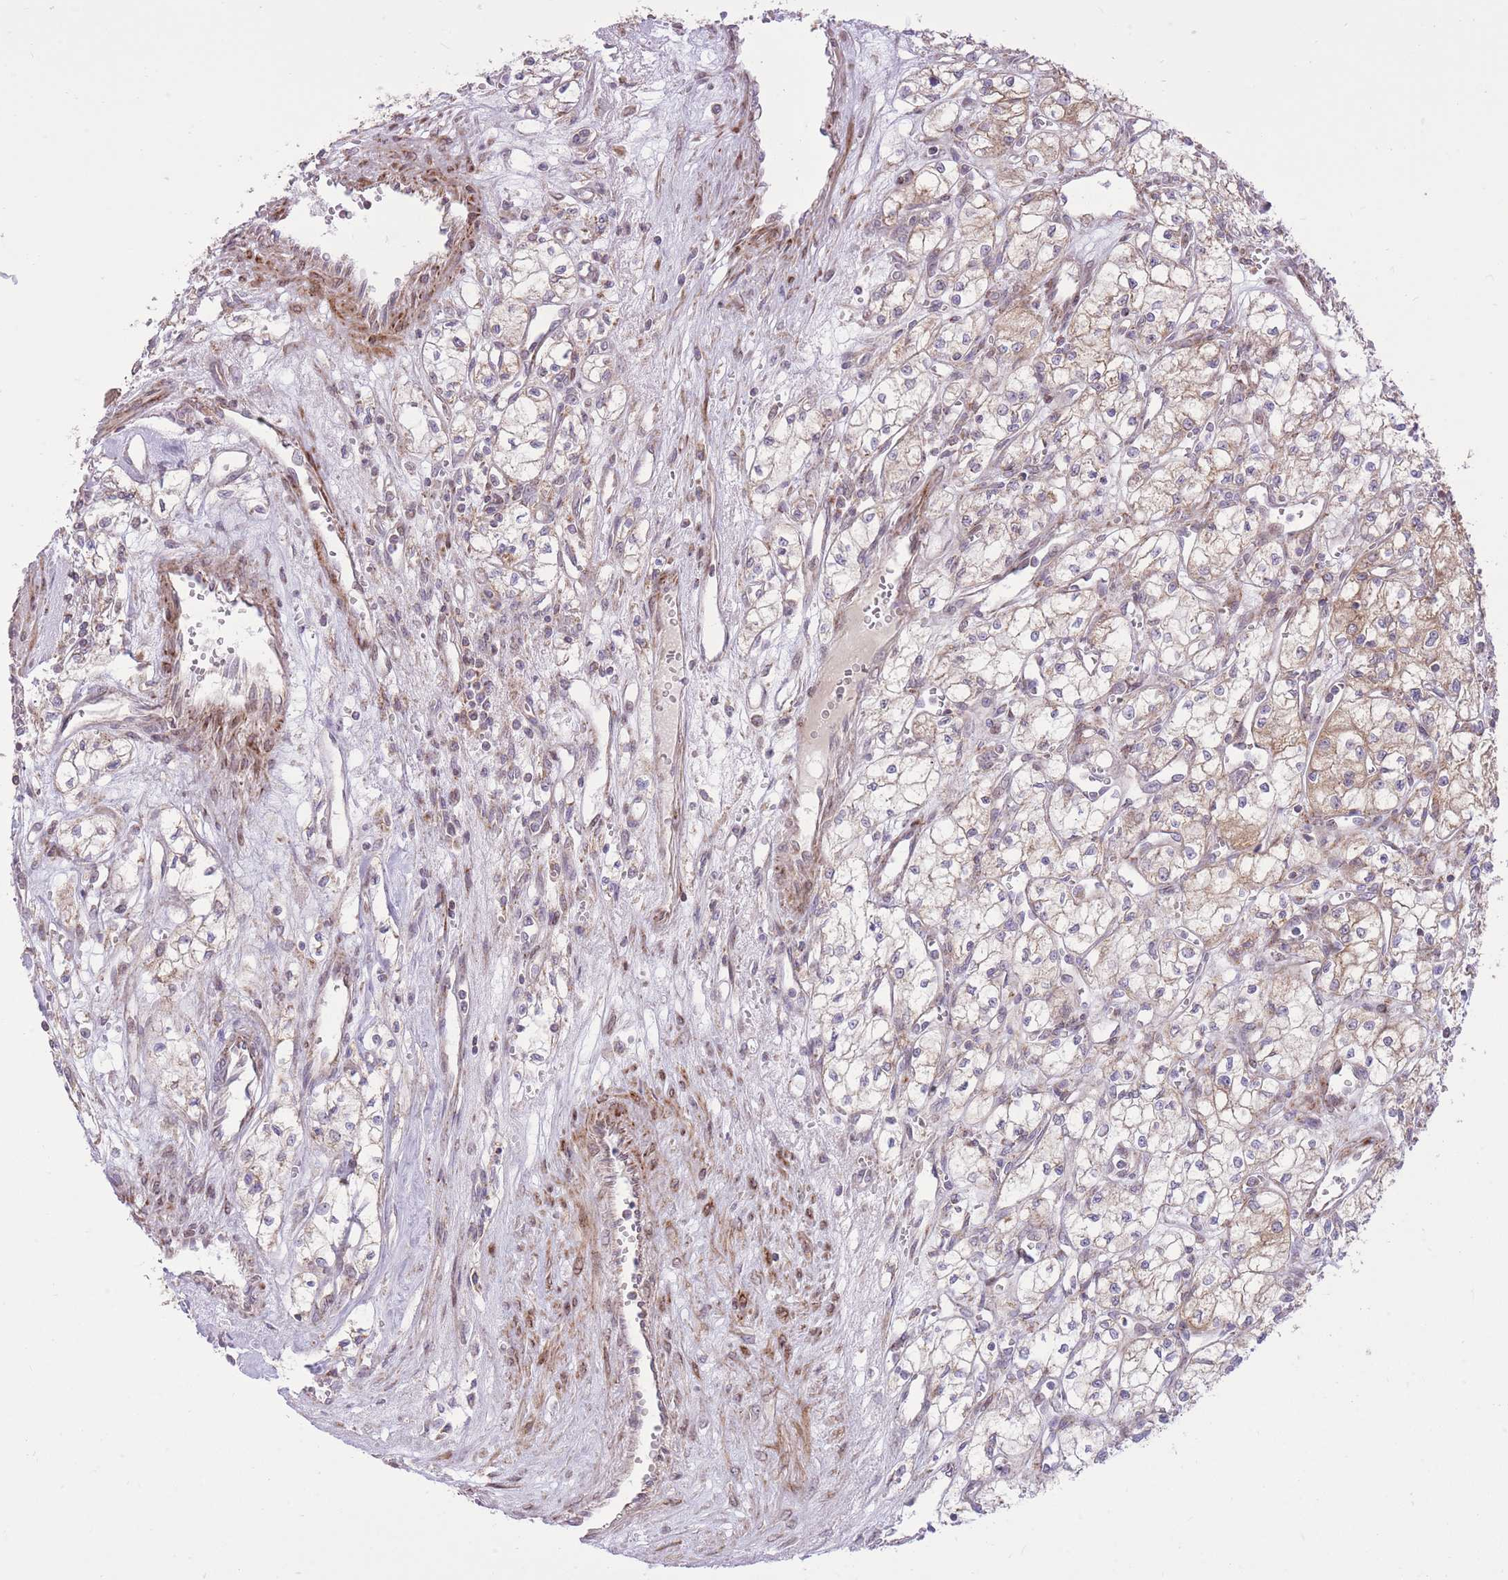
{"staining": {"intensity": "moderate", "quantity": "<25%", "location": "cytoplasmic/membranous"}, "tissue": "renal cancer", "cell_type": "Tumor cells", "image_type": "cancer", "snomed": [{"axis": "morphology", "description": "Adenocarcinoma, NOS"}, {"axis": "topography", "description": "Kidney"}], "caption": "The histopathology image exhibits immunohistochemical staining of renal cancer. There is moderate cytoplasmic/membranous staining is present in about <25% of tumor cells.", "gene": "SLC4A4", "patient": {"sex": "male", "age": 59}}